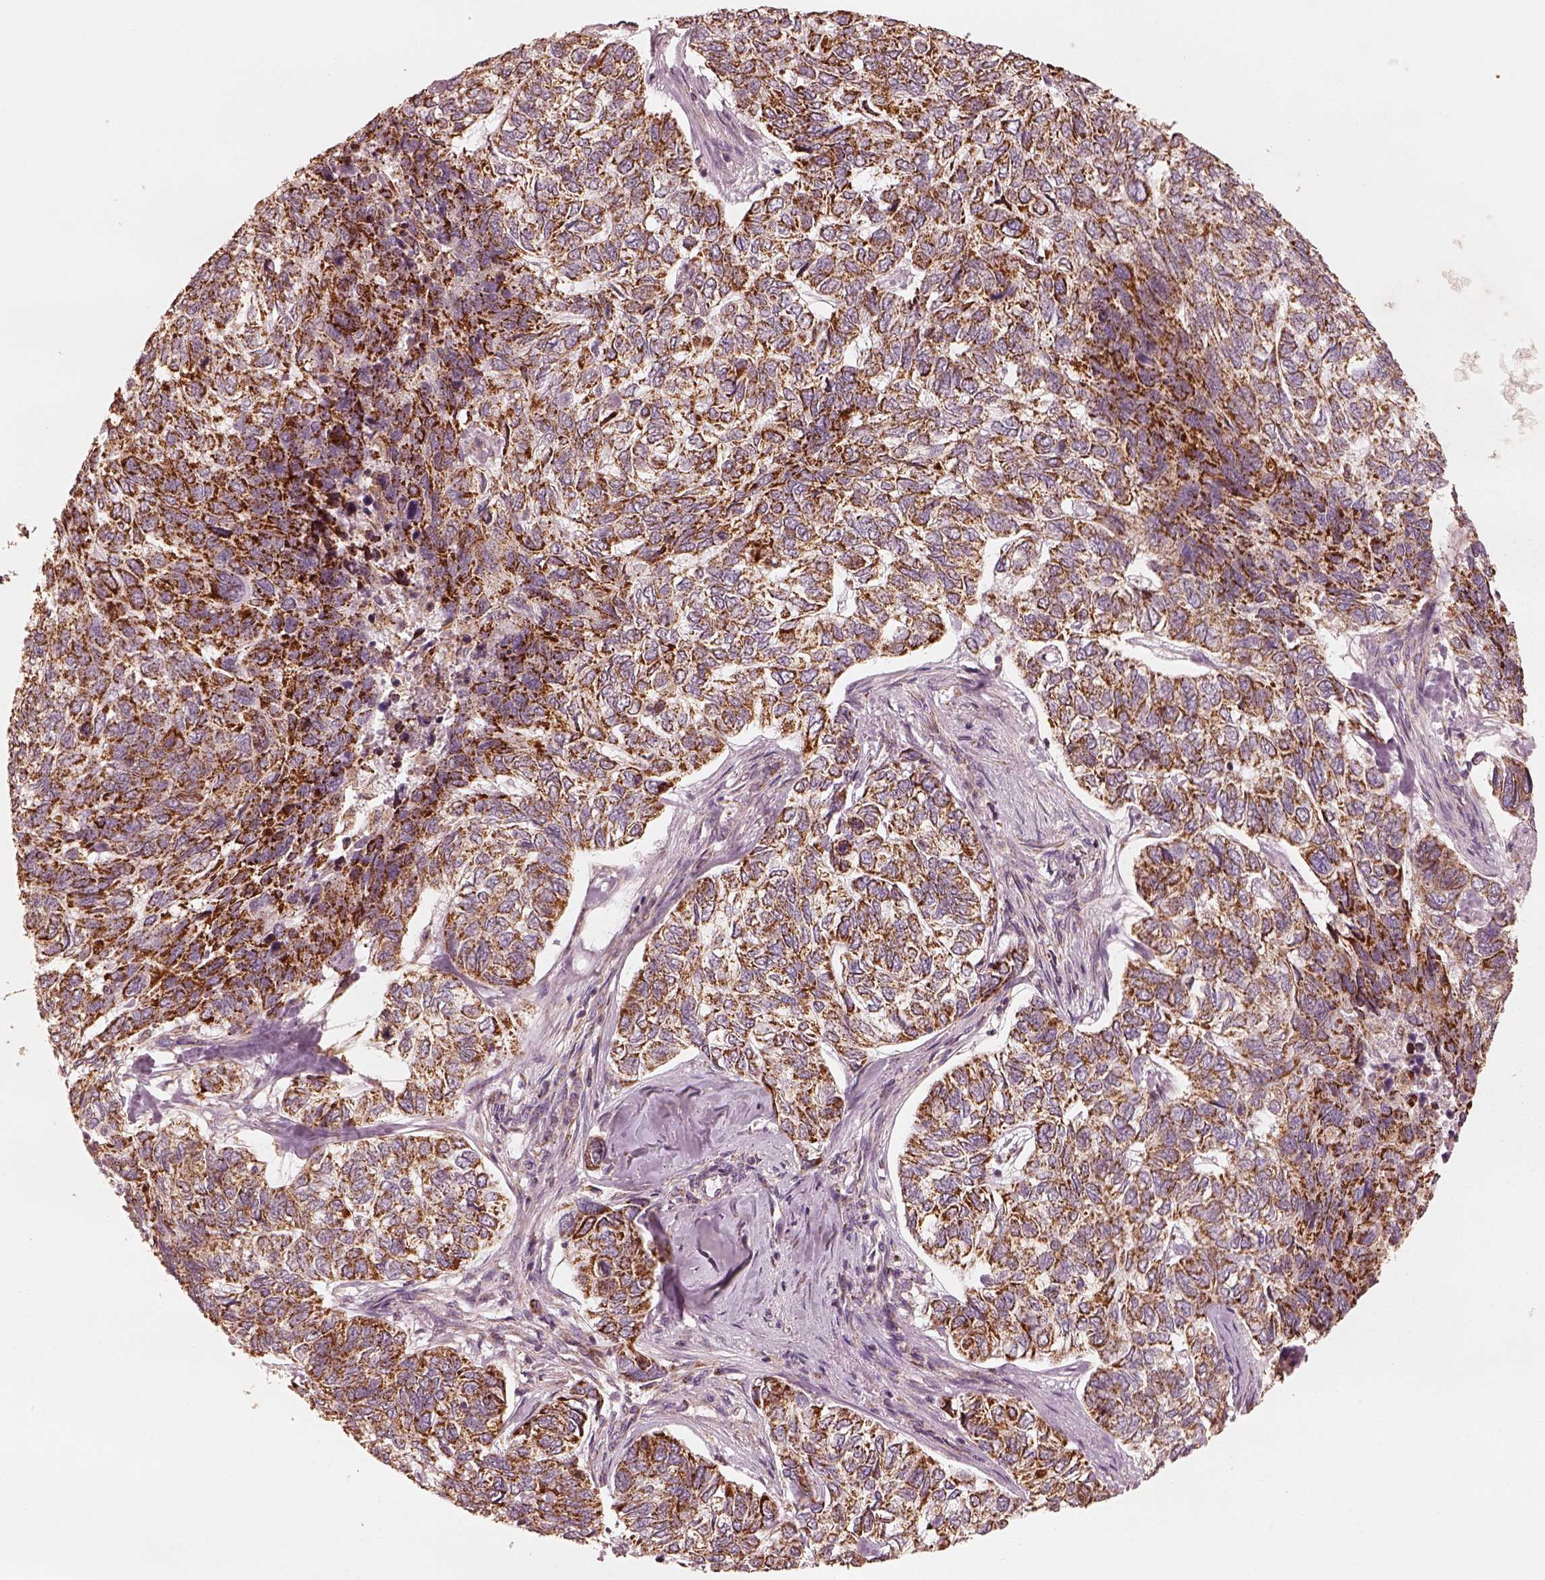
{"staining": {"intensity": "strong", "quantity": ">75%", "location": "cytoplasmic/membranous"}, "tissue": "skin cancer", "cell_type": "Tumor cells", "image_type": "cancer", "snomed": [{"axis": "morphology", "description": "Basal cell carcinoma"}, {"axis": "topography", "description": "Skin"}], "caption": "Immunohistochemical staining of human skin cancer reveals high levels of strong cytoplasmic/membranous positivity in approximately >75% of tumor cells.", "gene": "ENTPD6", "patient": {"sex": "female", "age": 65}}